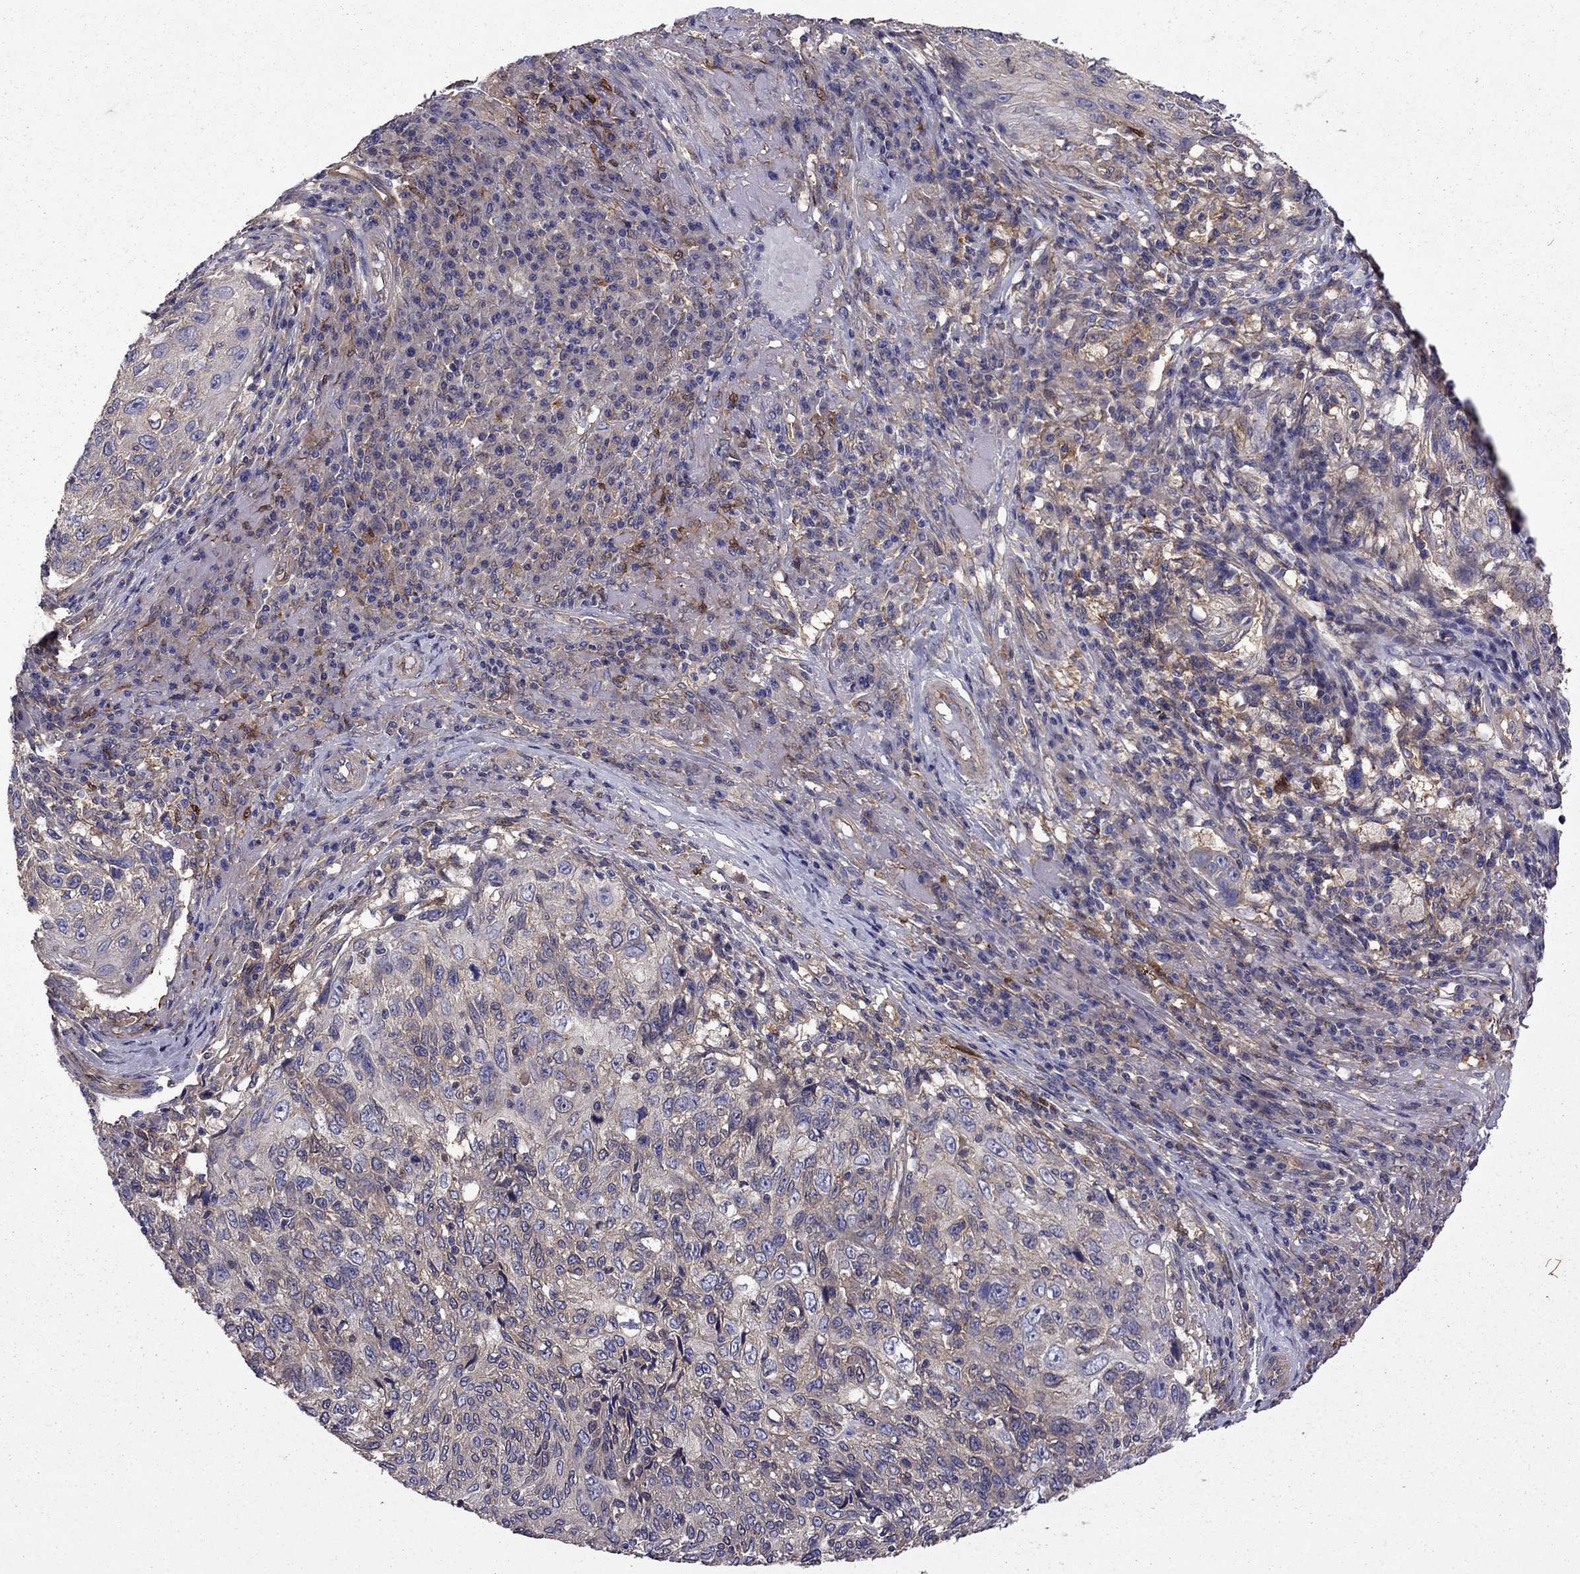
{"staining": {"intensity": "weak", "quantity": "25%-75%", "location": "cytoplasmic/membranous"}, "tissue": "skin cancer", "cell_type": "Tumor cells", "image_type": "cancer", "snomed": [{"axis": "morphology", "description": "Squamous cell carcinoma, NOS"}, {"axis": "topography", "description": "Skin"}], "caption": "This is a photomicrograph of immunohistochemistry (IHC) staining of skin squamous cell carcinoma, which shows weak staining in the cytoplasmic/membranous of tumor cells.", "gene": "ITGB1", "patient": {"sex": "male", "age": 92}}